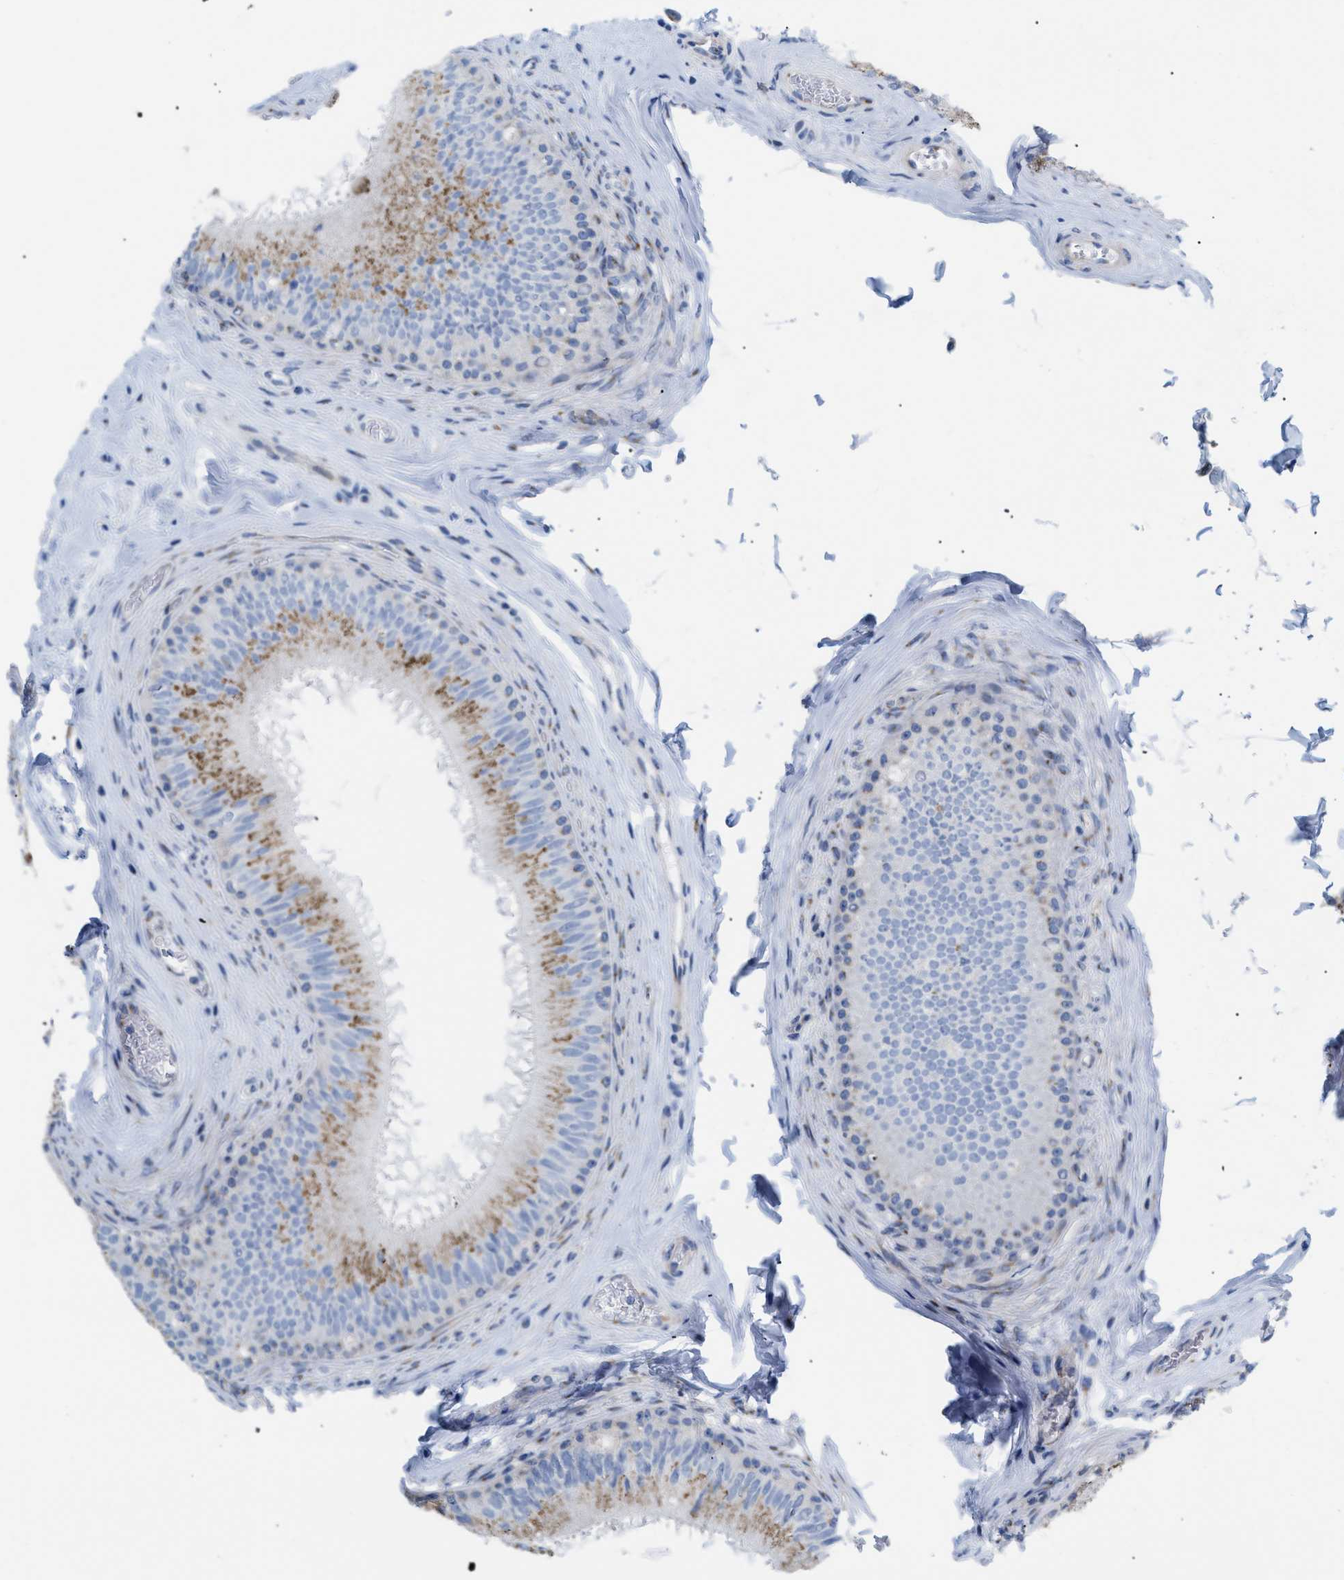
{"staining": {"intensity": "moderate", "quantity": "25%-75%", "location": "cytoplasmic/membranous"}, "tissue": "epididymis", "cell_type": "Glandular cells", "image_type": "normal", "snomed": [{"axis": "morphology", "description": "Normal tissue, NOS"}, {"axis": "topography", "description": "Testis"}, {"axis": "topography", "description": "Epididymis"}], "caption": "Immunohistochemical staining of normal epididymis displays moderate cytoplasmic/membranous protein staining in about 25%-75% of glandular cells. Immunohistochemistry (ihc) stains the protein in brown and the nuclei are stained blue.", "gene": "TMEM17", "patient": {"sex": "male", "age": 36}}